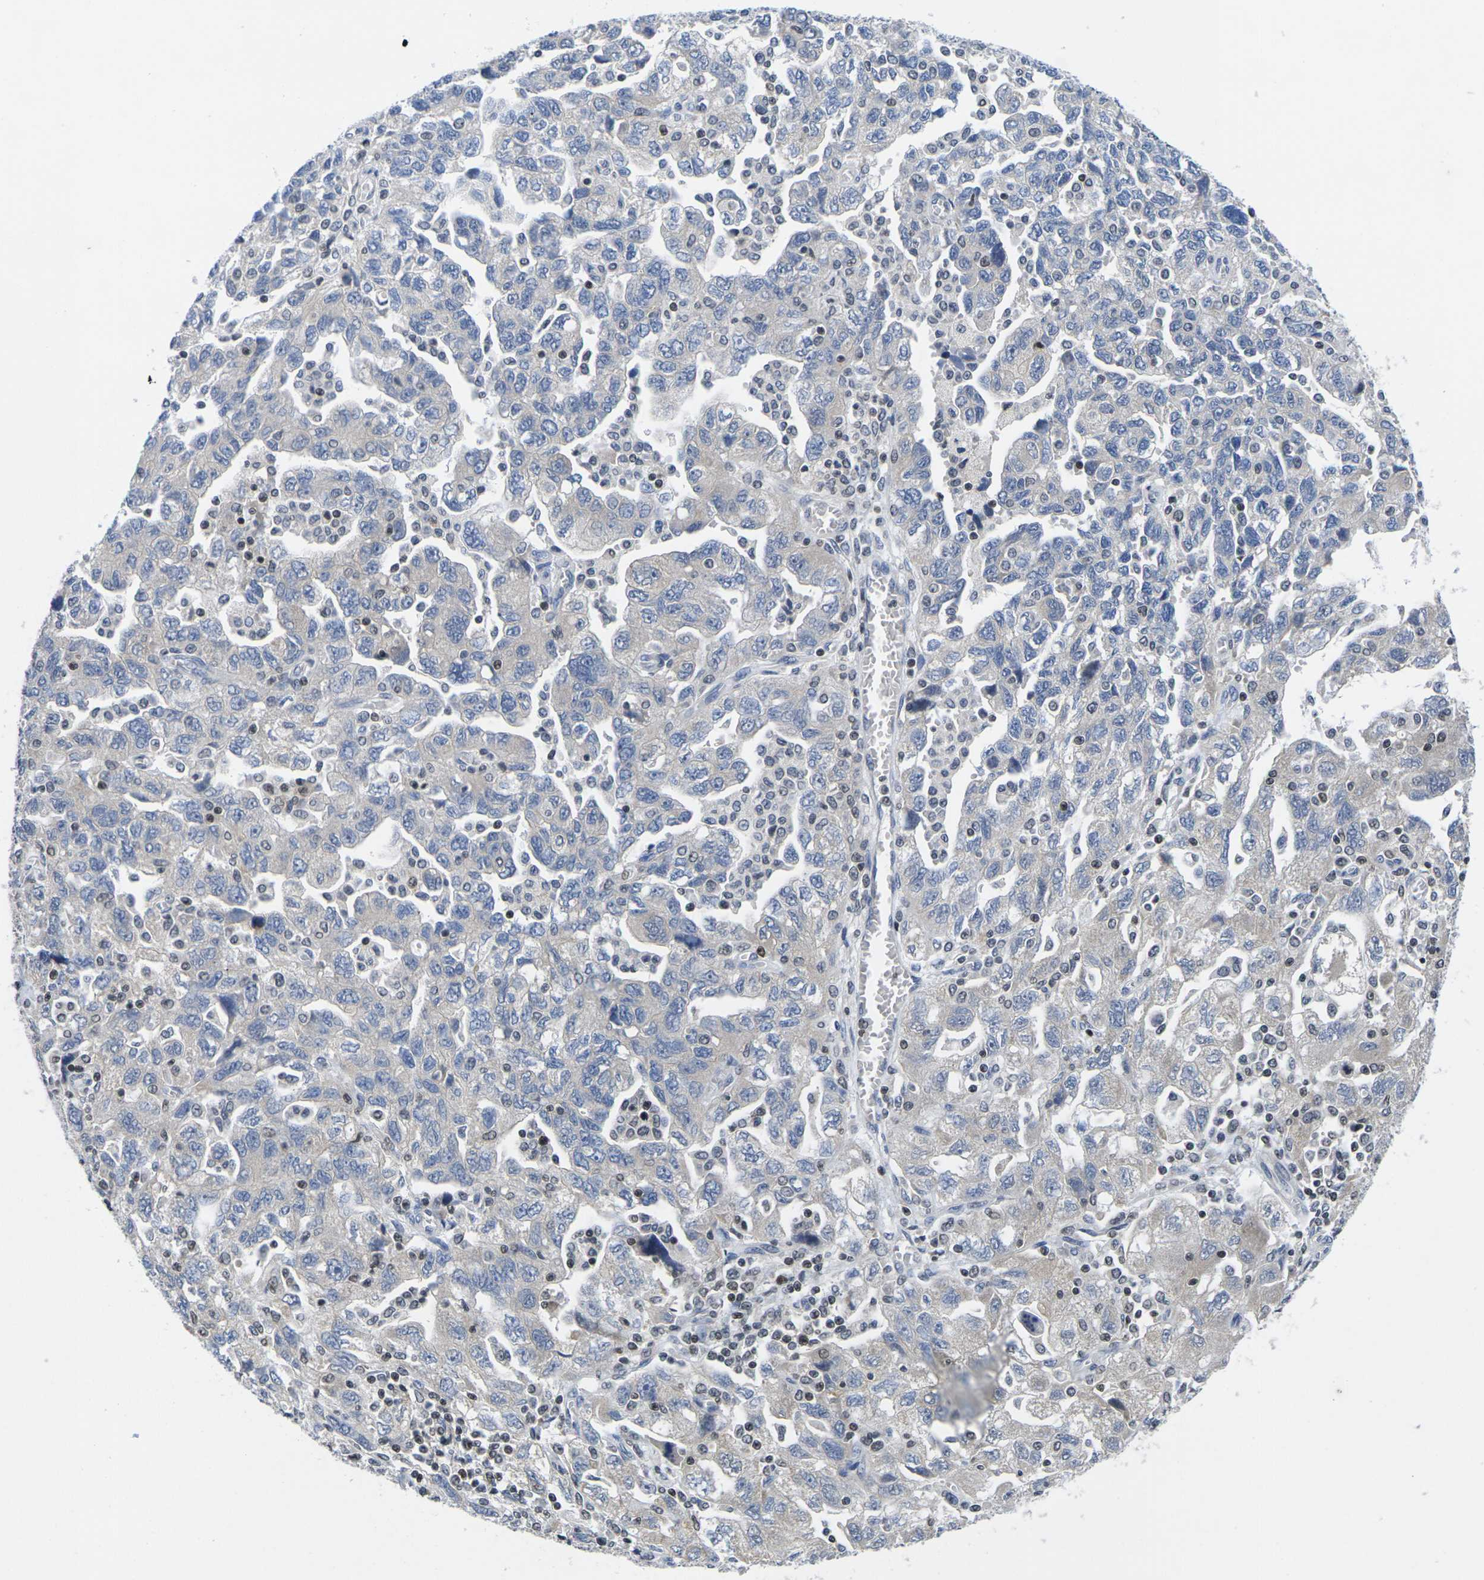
{"staining": {"intensity": "negative", "quantity": "none", "location": "none"}, "tissue": "ovarian cancer", "cell_type": "Tumor cells", "image_type": "cancer", "snomed": [{"axis": "morphology", "description": "Carcinoma, NOS"}, {"axis": "morphology", "description": "Cystadenocarcinoma, serous, NOS"}, {"axis": "topography", "description": "Ovary"}], "caption": "DAB immunohistochemical staining of human ovarian serous cystadenocarcinoma reveals no significant positivity in tumor cells.", "gene": "IKZF1", "patient": {"sex": "female", "age": 69}}